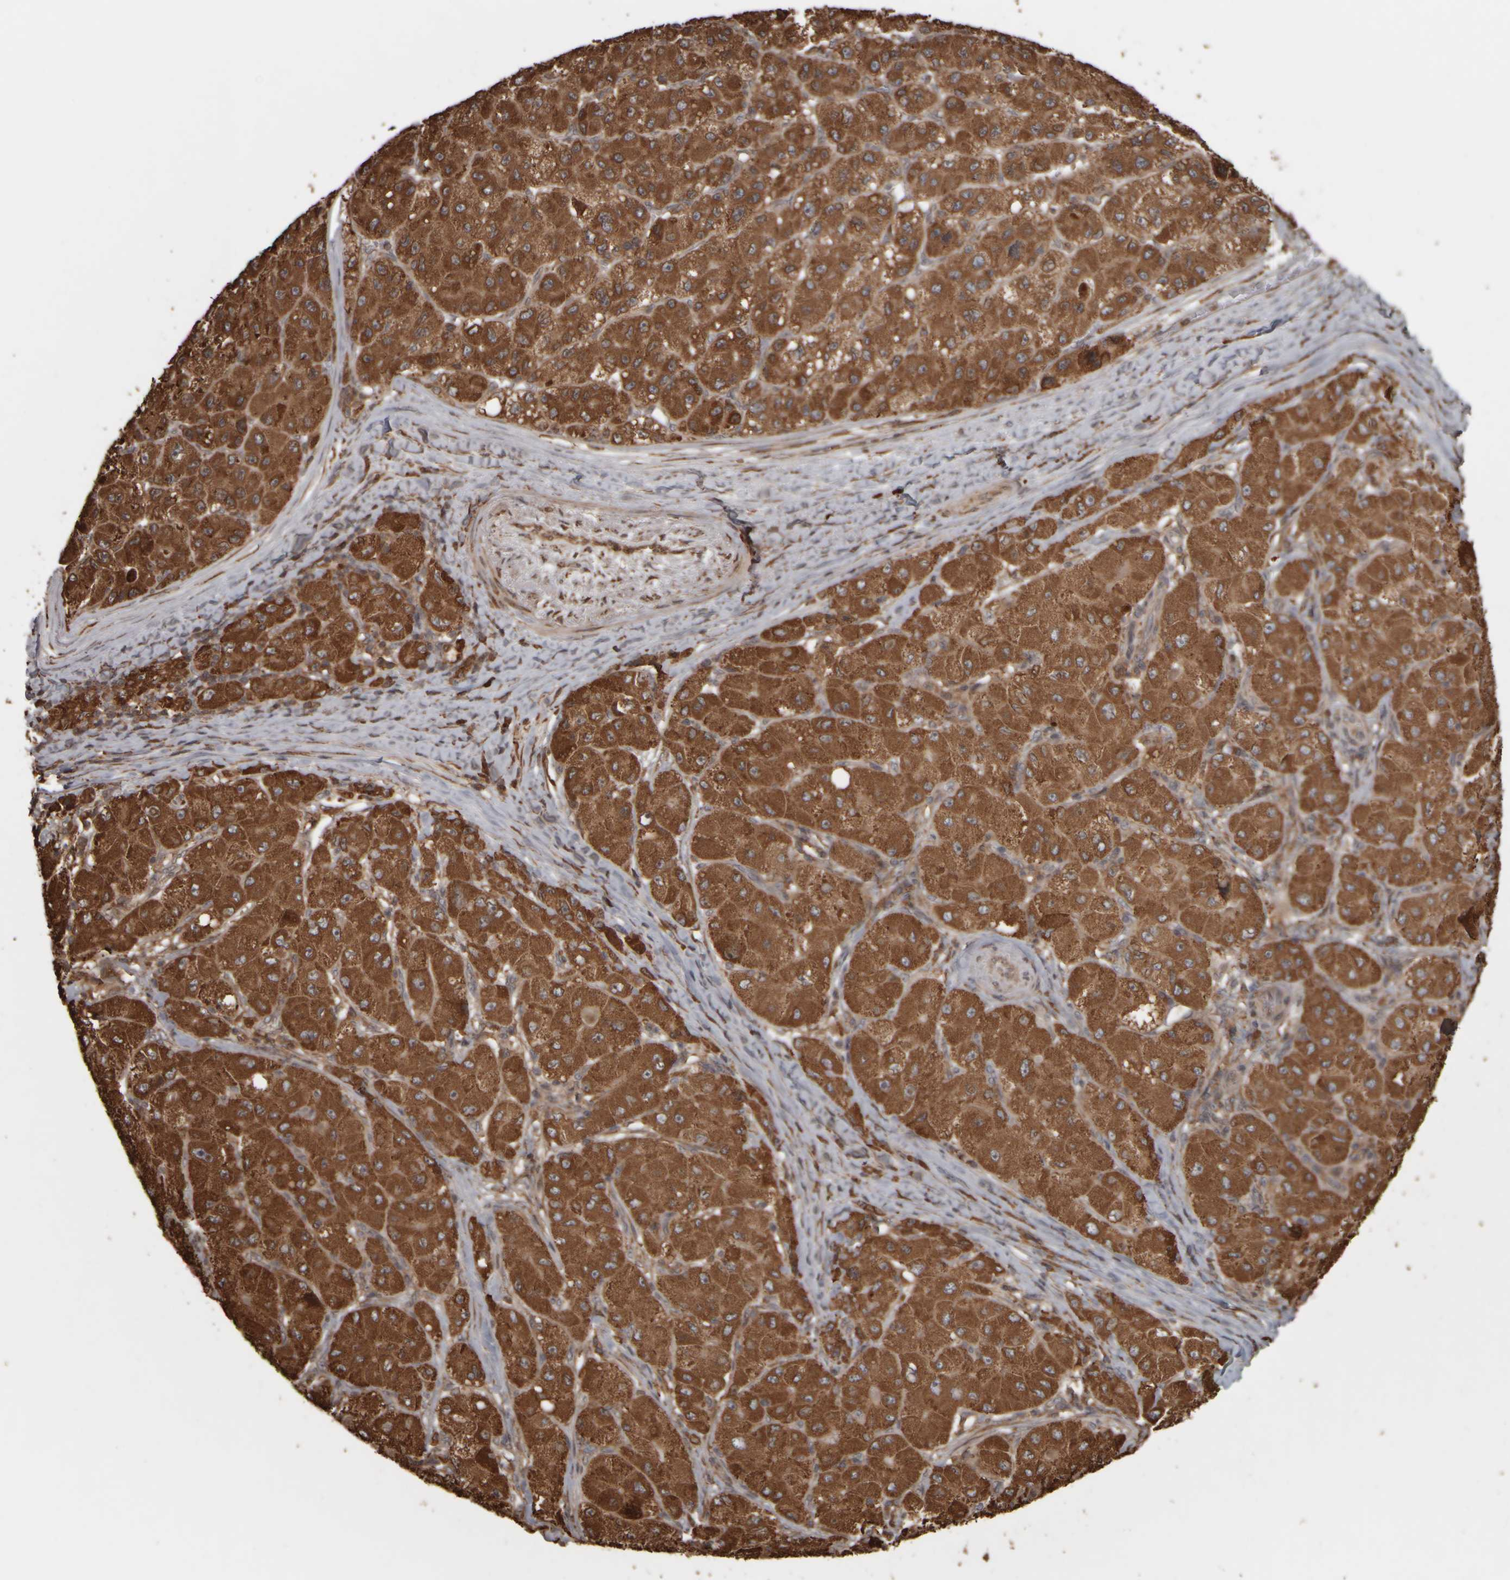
{"staining": {"intensity": "strong", "quantity": ">75%", "location": "cytoplasmic/membranous"}, "tissue": "liver cancer", "cell_type": "Tumor cells", "image_type": "cancer", "snomed": [{"axis": "morphology", "description": "Carcinoma, Hepatocellular, NOS"}, {"axis": "topography", "description": "Liver"}], "caption": "Strong cytoplasmic/membranous staining is present in about >75% of tumor cells in hepatocellular carcinoma (liver).", "gene": "AGBL3", "patient": {"sex": "male", "age": 80}}